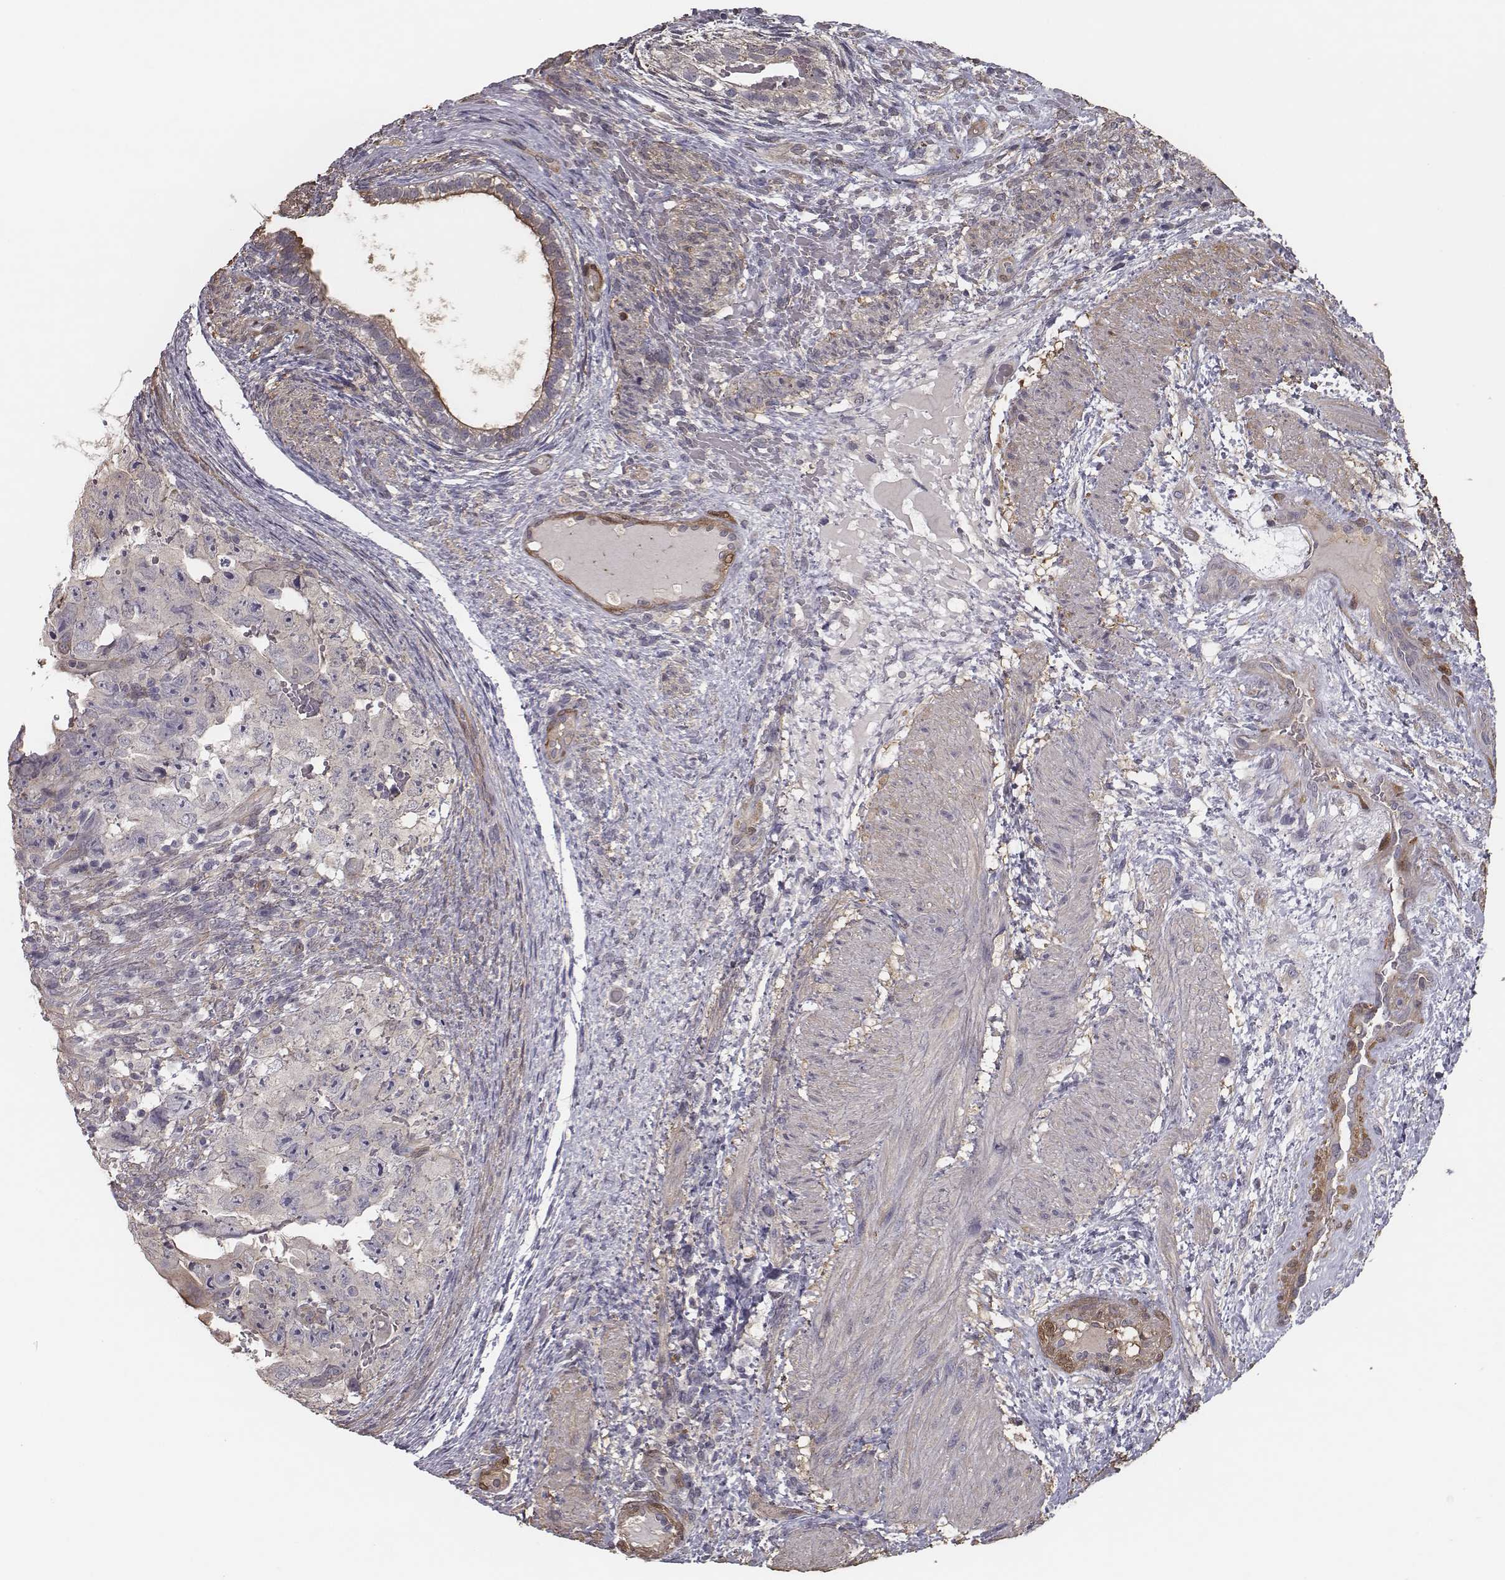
{"staining": {"intensity": "moderate", "quantity": "25%-75%", "location": "cytoplasmic/membranous"}, "tissue": "testis cancer", "cell_type": "Tumor cells", "image_type": "cancer", "snomed": [{"axis": "morphology", "description": "Normal tissue, NOS"}, {"axis": "morphology", "description": "Carcinoma, Embryonal, NOS"}, {"axis": "topography", "description": "Testis"}, {"axis": "topography", "description": "Epididymis"}], "caption": "The immunohistochemical stain labels moderate cytoplasmic/membranous positivity in tumor cells of testis cancer (embryonal carcinoma) tissue.", "gene": "ISYNA1", "patient": {"sex": "male", "age": 24}}